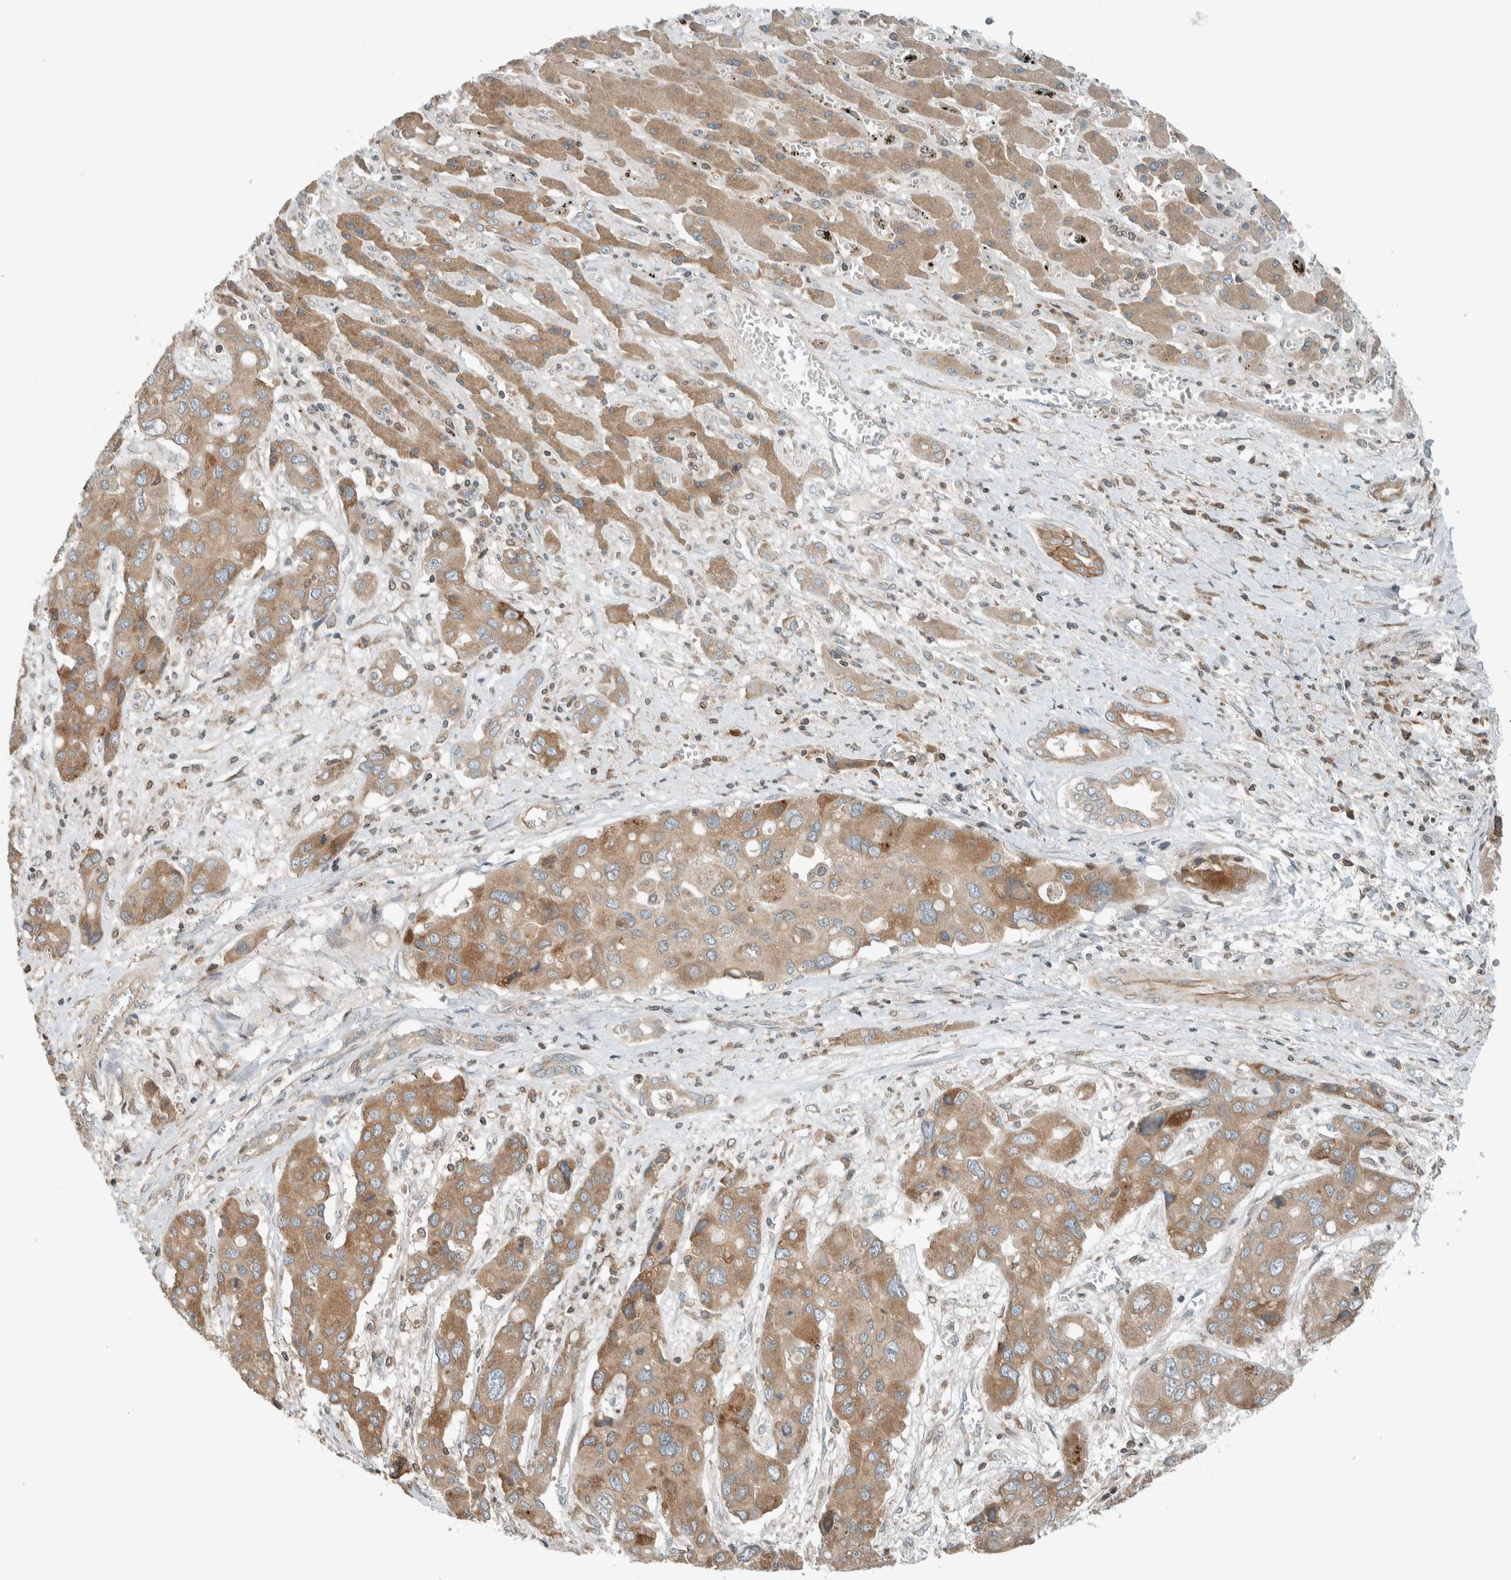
{"staining": {"intensity": "moderate", "quantity": ">75%", "location": "cytoplasmic/membranous"}, "tissue": "liver cancer", "cell_type": "Tumor cells", "image_type": "cancer", "snomed": [{"axis": "morphology", "description": "Cholangiocarcinoma"}, {"axis": "topography", "description": "Liver"}], "caption": "A photomicrograph showing moderate cytoplasmic/membranous staining in about >75% of tumor cells in liver cholangiocarcinoma, as visualized by brown immunohistochemical staining.", "gene": "SEL1L", "patient": {"sex": "male", "age": 67}}